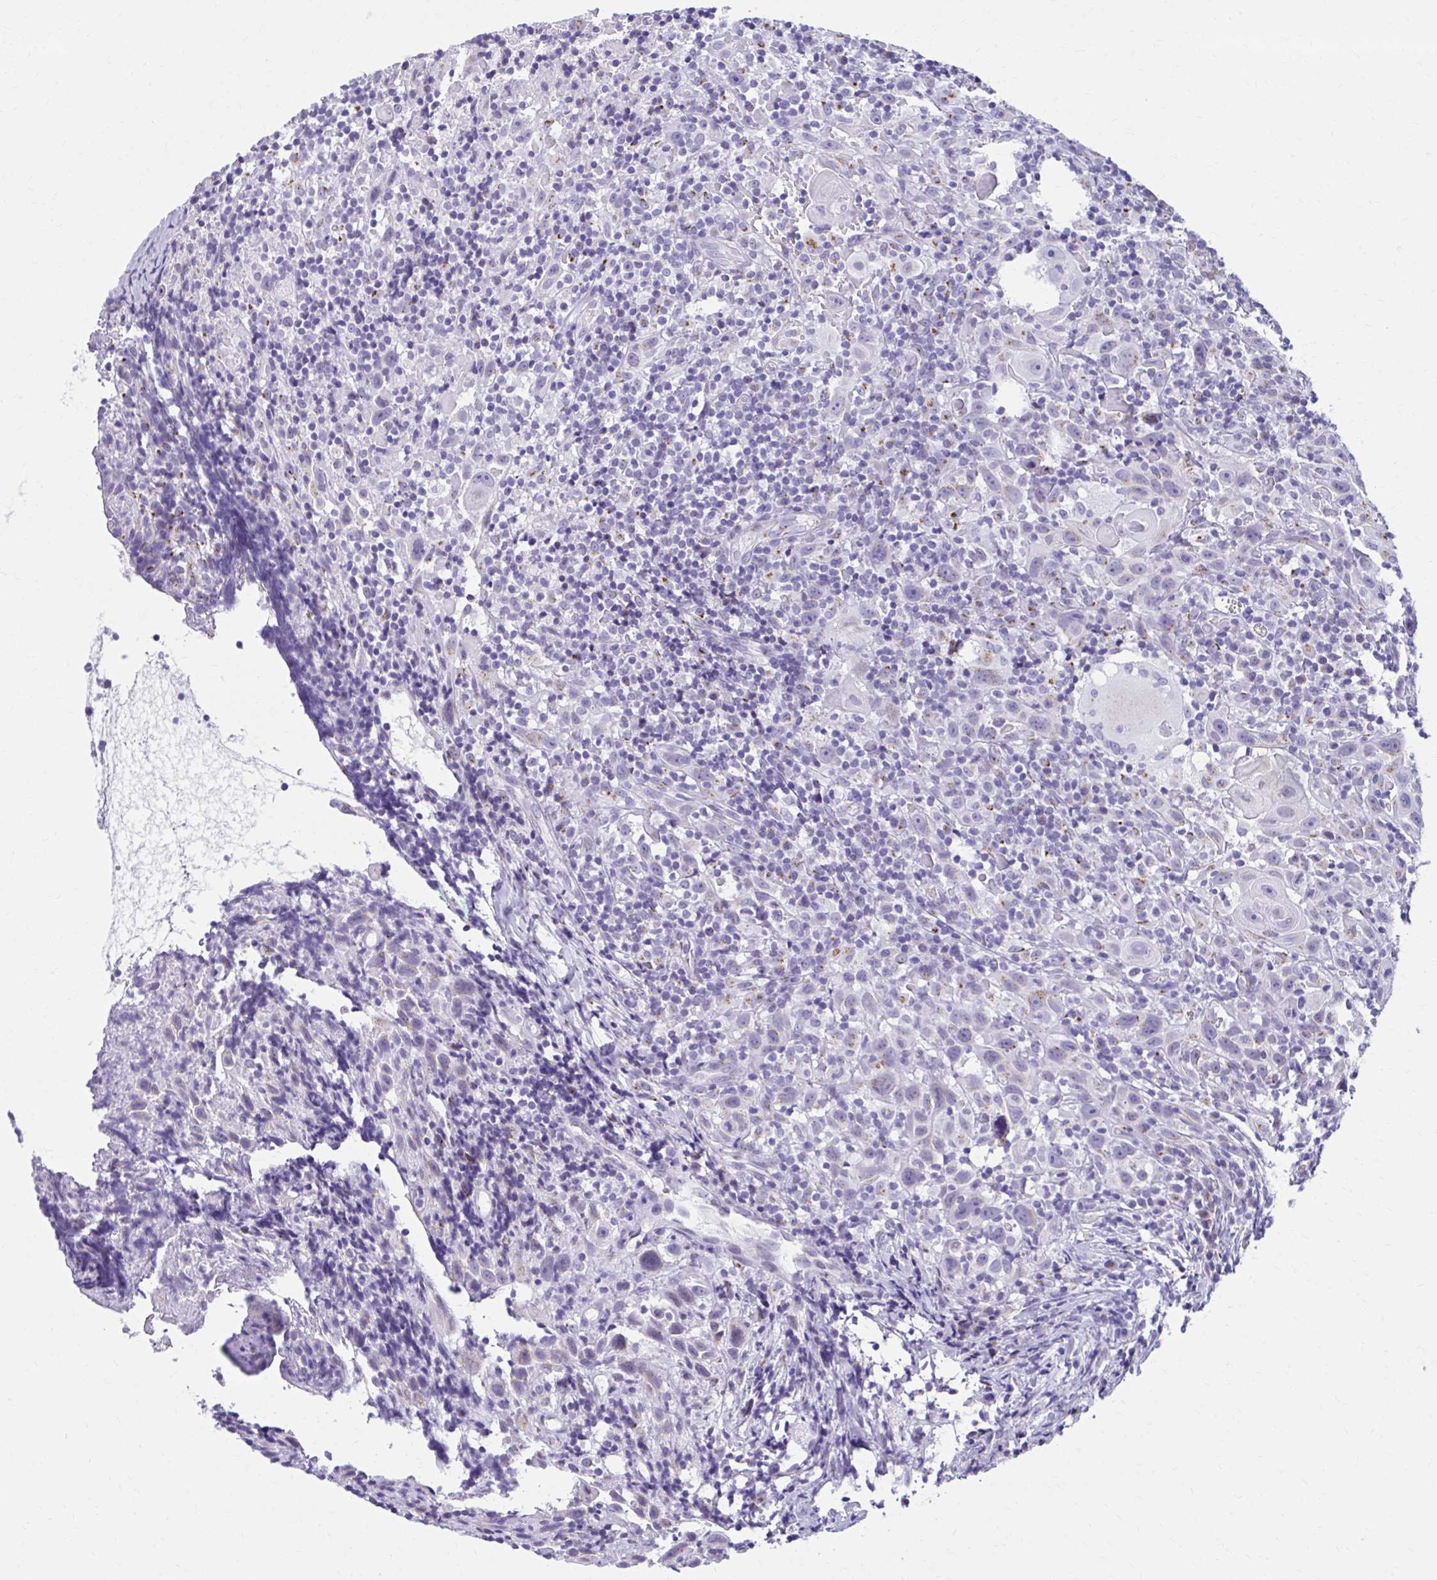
{"staining": {"intensity": "negative", "quantity": "none", "location": "none"}, "tissue": "head and neck cancer", "cell_type": "Tumor cells", "image_type": "cancer", "snomed": [{"axis": "morphology", "description": "Squamous cell carcinoma, NOS"}, {"axis": "topography", "description": "Head-Neck"}], "caption": "DAB immunohistochemical staining of human head and neck cancer reveals no significant expression in tumor cells.", "gene": "ZNF682", "patient": {"sex": "female", "age": 95}}